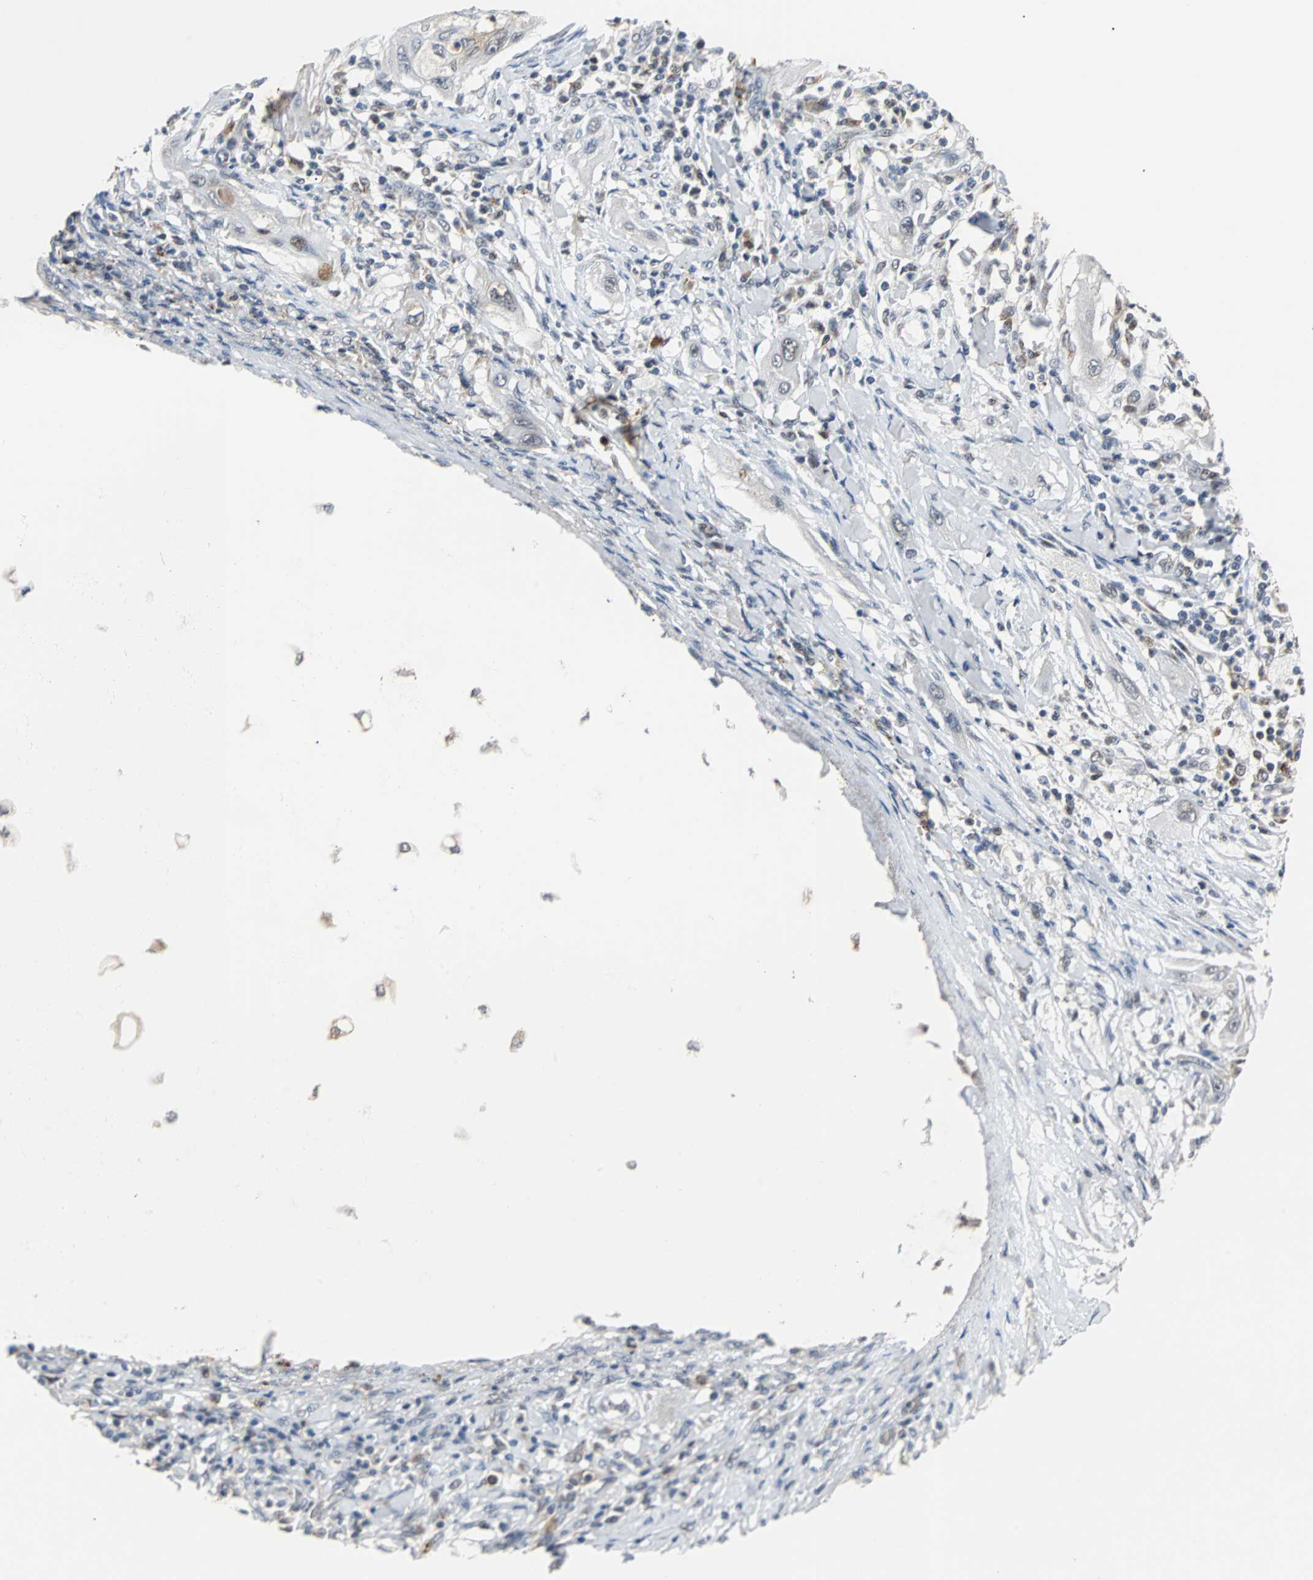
{"staining": {"intensity": "moderate", "quantity": "<25%", "location": "cytoplasmic/membranous,nuclear"}, "tissue": "lung cancer", "cell_type": "Tumor cells", "image_type": "cancer", "snomed": [{"axis": "morphology", "description": "Squamous cell carcinoma, NOS"}, {"axis": "topography", "description": "Lung"}], "caption": "DAB (3,3'-diaminobenzidine) immunohistochemical staining of human lung cancer reveals moderate cytoplasmic/membranous and nuclear protein positivity in approximately <25% of tumor cells. The protein is stained brown, and the nuclei are stained in blue (DAB (3,3'-diaminobenzidine) IHC with brightfield microscopy, high magnification).", "gene": "HLX", "patient": {"sex": "female", "age": 47}}